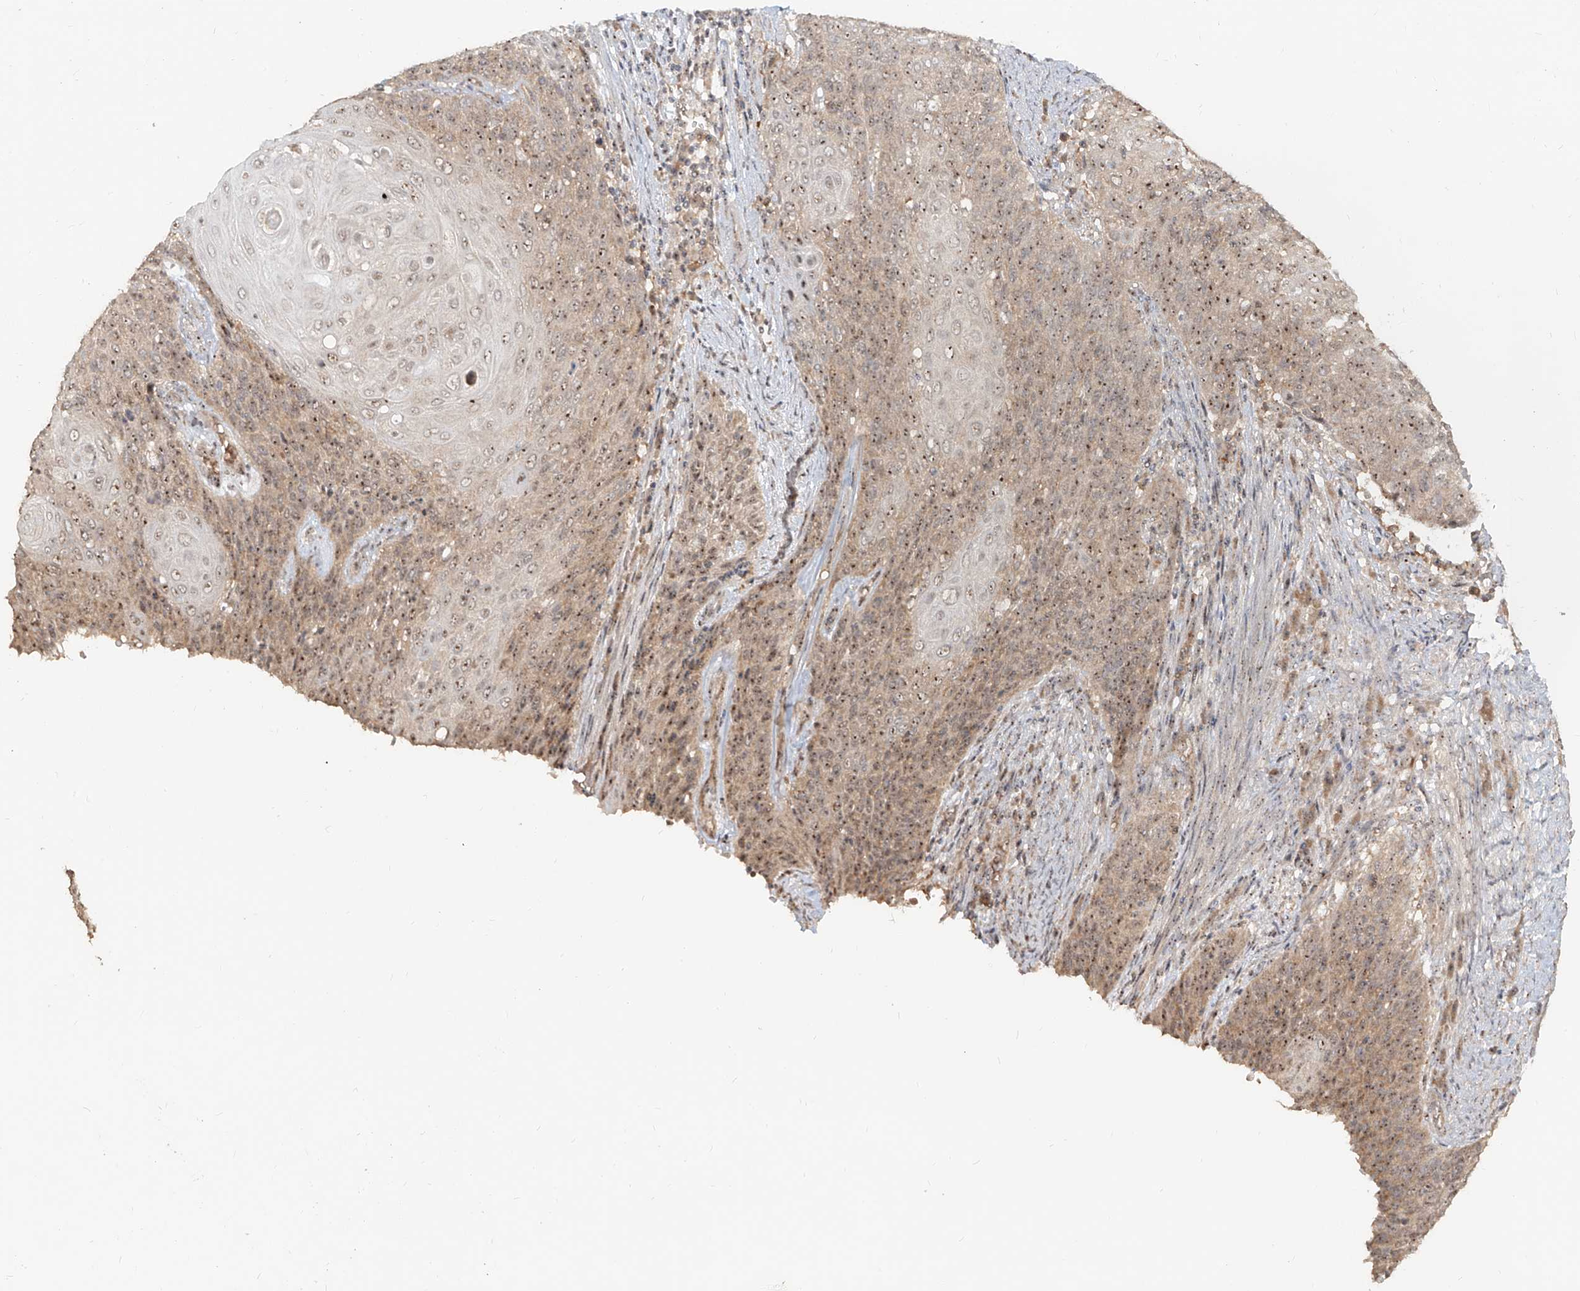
{"staining": {"intensity": "moderate", "quantity": ">75%", "location": "cytoplasmic/membranous,nuclear"}, "tissue": "cervical cancer", "cell_type": "Tumor cells", "image_type": "cancer", "snomed": [{"axis": "morphology", "description": "Squamous cell carcinoma, NOS"}, {"axis": "topography", "description": "Cervix"}], "caption": "The micrograph exhibits immunohistochemical staining of cervical squamous cell carcinoma. There is moderate cytoplasmic/membranous and nuclear staining is seen in about >75% of tumor cells. The staining was performed using DAB (3,3'-diaminobenzidine), with brown indicating positive protein expression. Nuclei are stained blue with hematoxylin.", "gene": "BYSL", "patient": {"sex": "female", "age": 39}}